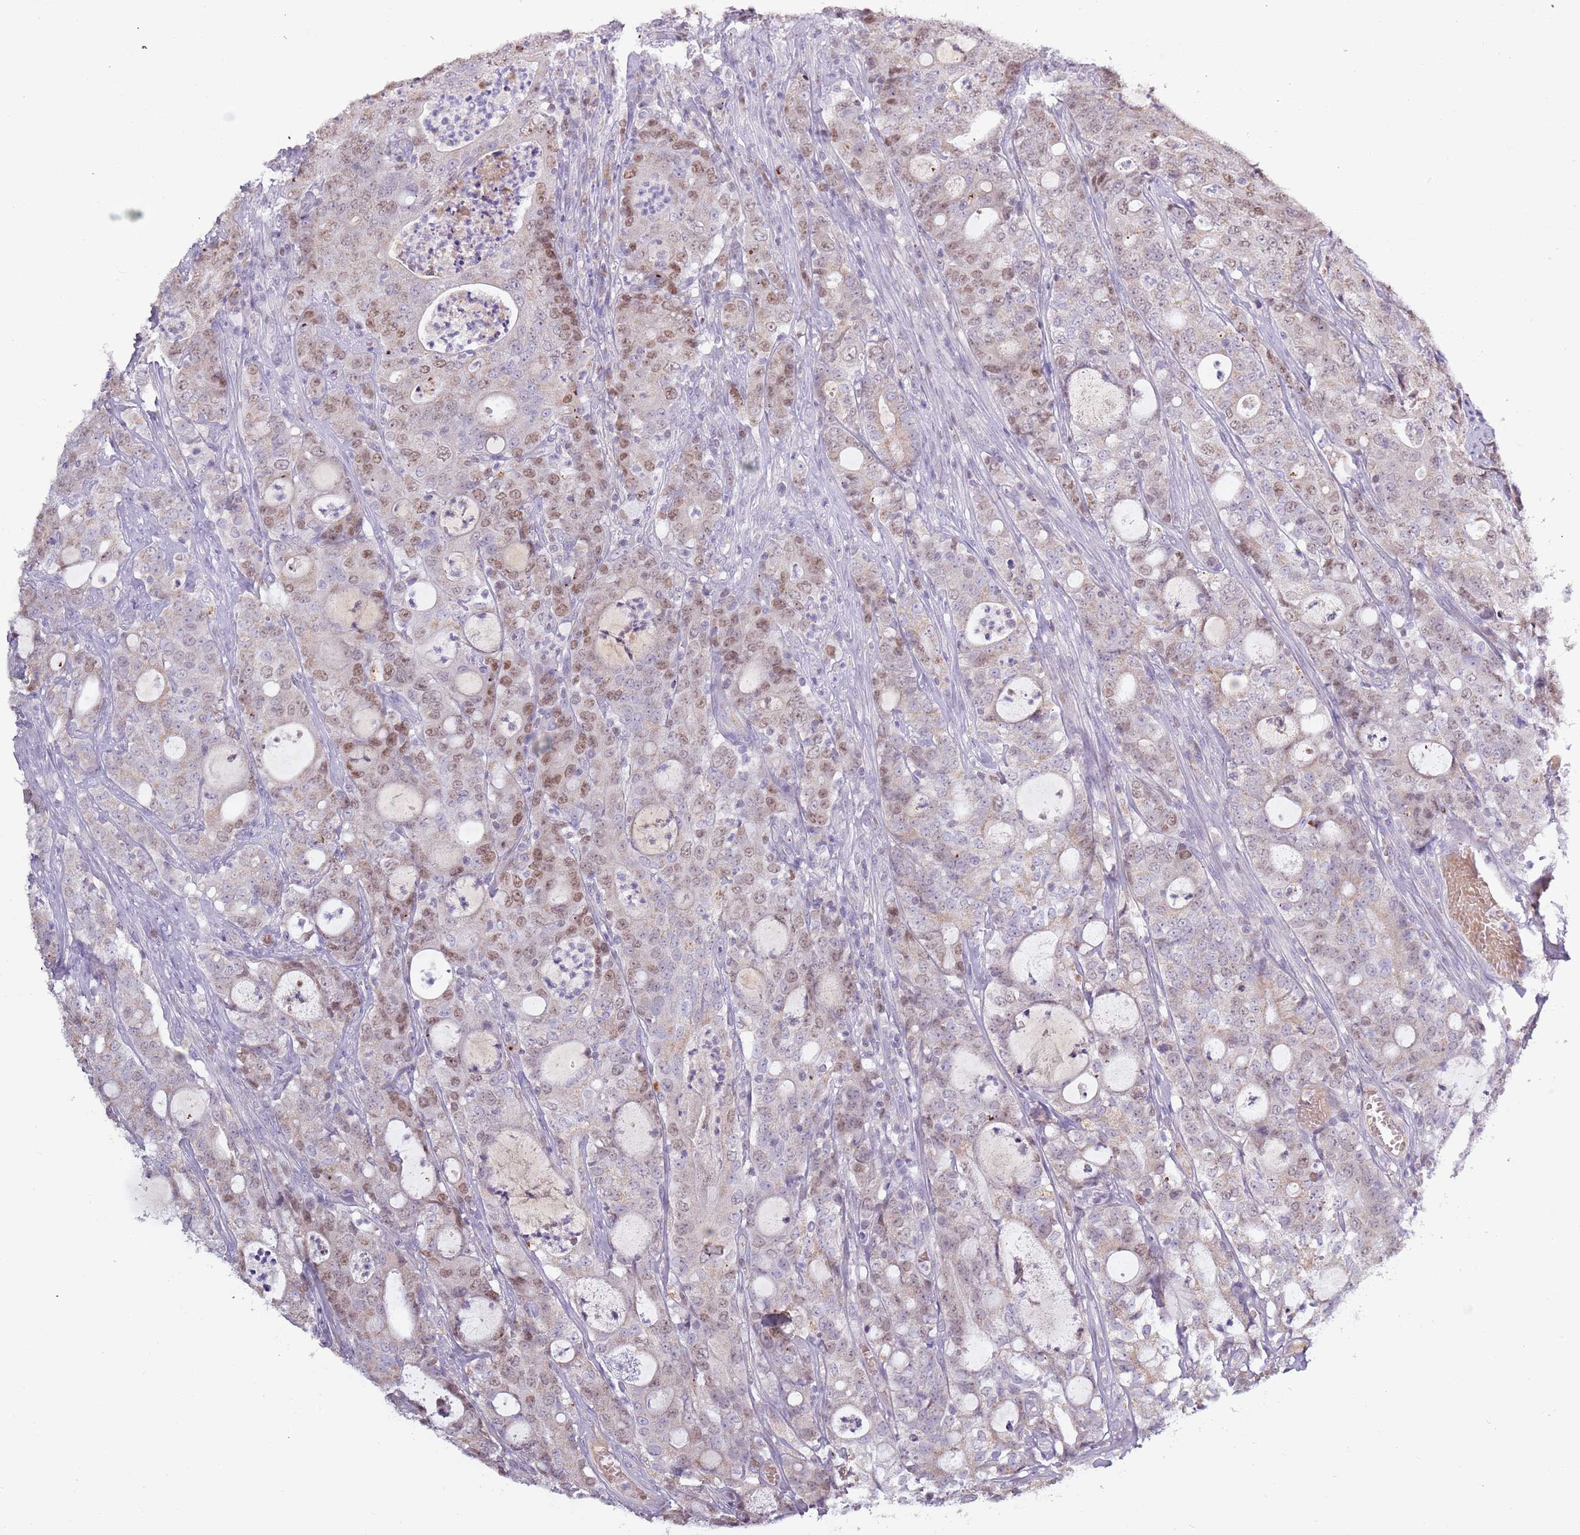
{"staining": {"intensity": "moderate", "quantity": ">75%", "location": "nuclear"}, "tissue": "colorectal cancer", "cell_type": "Tumor cells", "image_type": "cancer", "snomed": [{"axis": "morphology", "description": "Adenocarcinoma, NOS"}, {"axis": "topography", "description": "Colon"}], "caption": "Tumor cells exhibit medium levels of moderate nuclear positivity in about >75% of cells in colorectal cancer (adenocarcinoma).", "gene": "SYS1", "patient": {"sex": "male", "age": 83}}